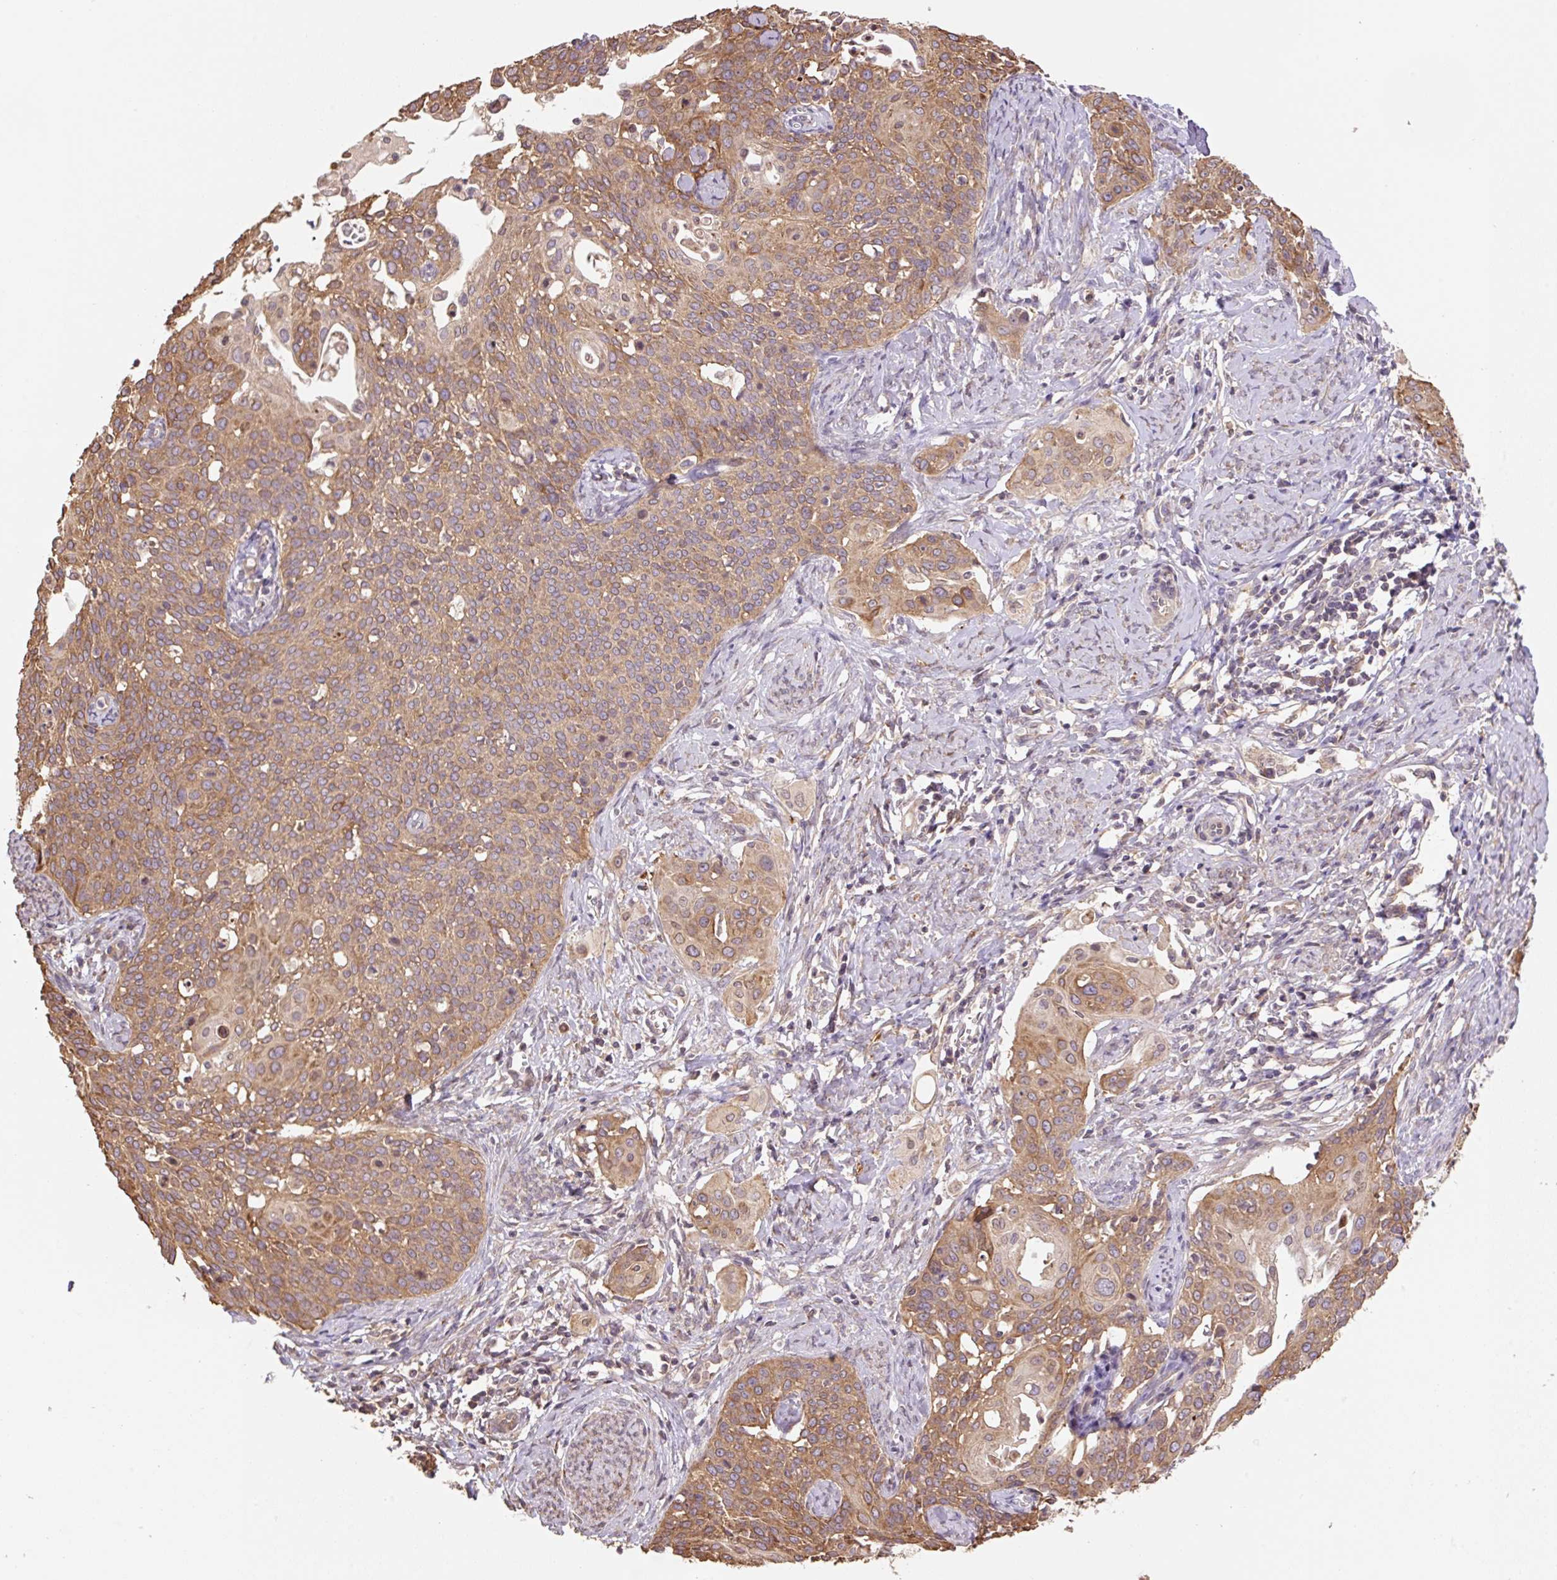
{"staining": {"intensity": "moderate", "quantity": ">75%", "location": "cytoplasmic/membranous"}, "tissue": "cervical cancer", "cell_type": "Tumor cells", "image_type": "cancer", "snomed": [{"axis": "morphology", "description": "Squamous cell carcinoma, NOS"}, {"axis": "topography", "description": "Cervix"}], "caption": "Immunohistochemistry staining of cervical cancer, which demonstrates medium levels of moderate cytoplasmic/membranous expression in approximately >75% of tumor cells indicating moderate cytoplasmic/membranous protein staining. The staining was performed using DAB (brown) for protein detection and nuclei were counterstained in hematoxylin (blue).", "gene": "COX8A", "patient": {"sex": "female", "age": 44}}